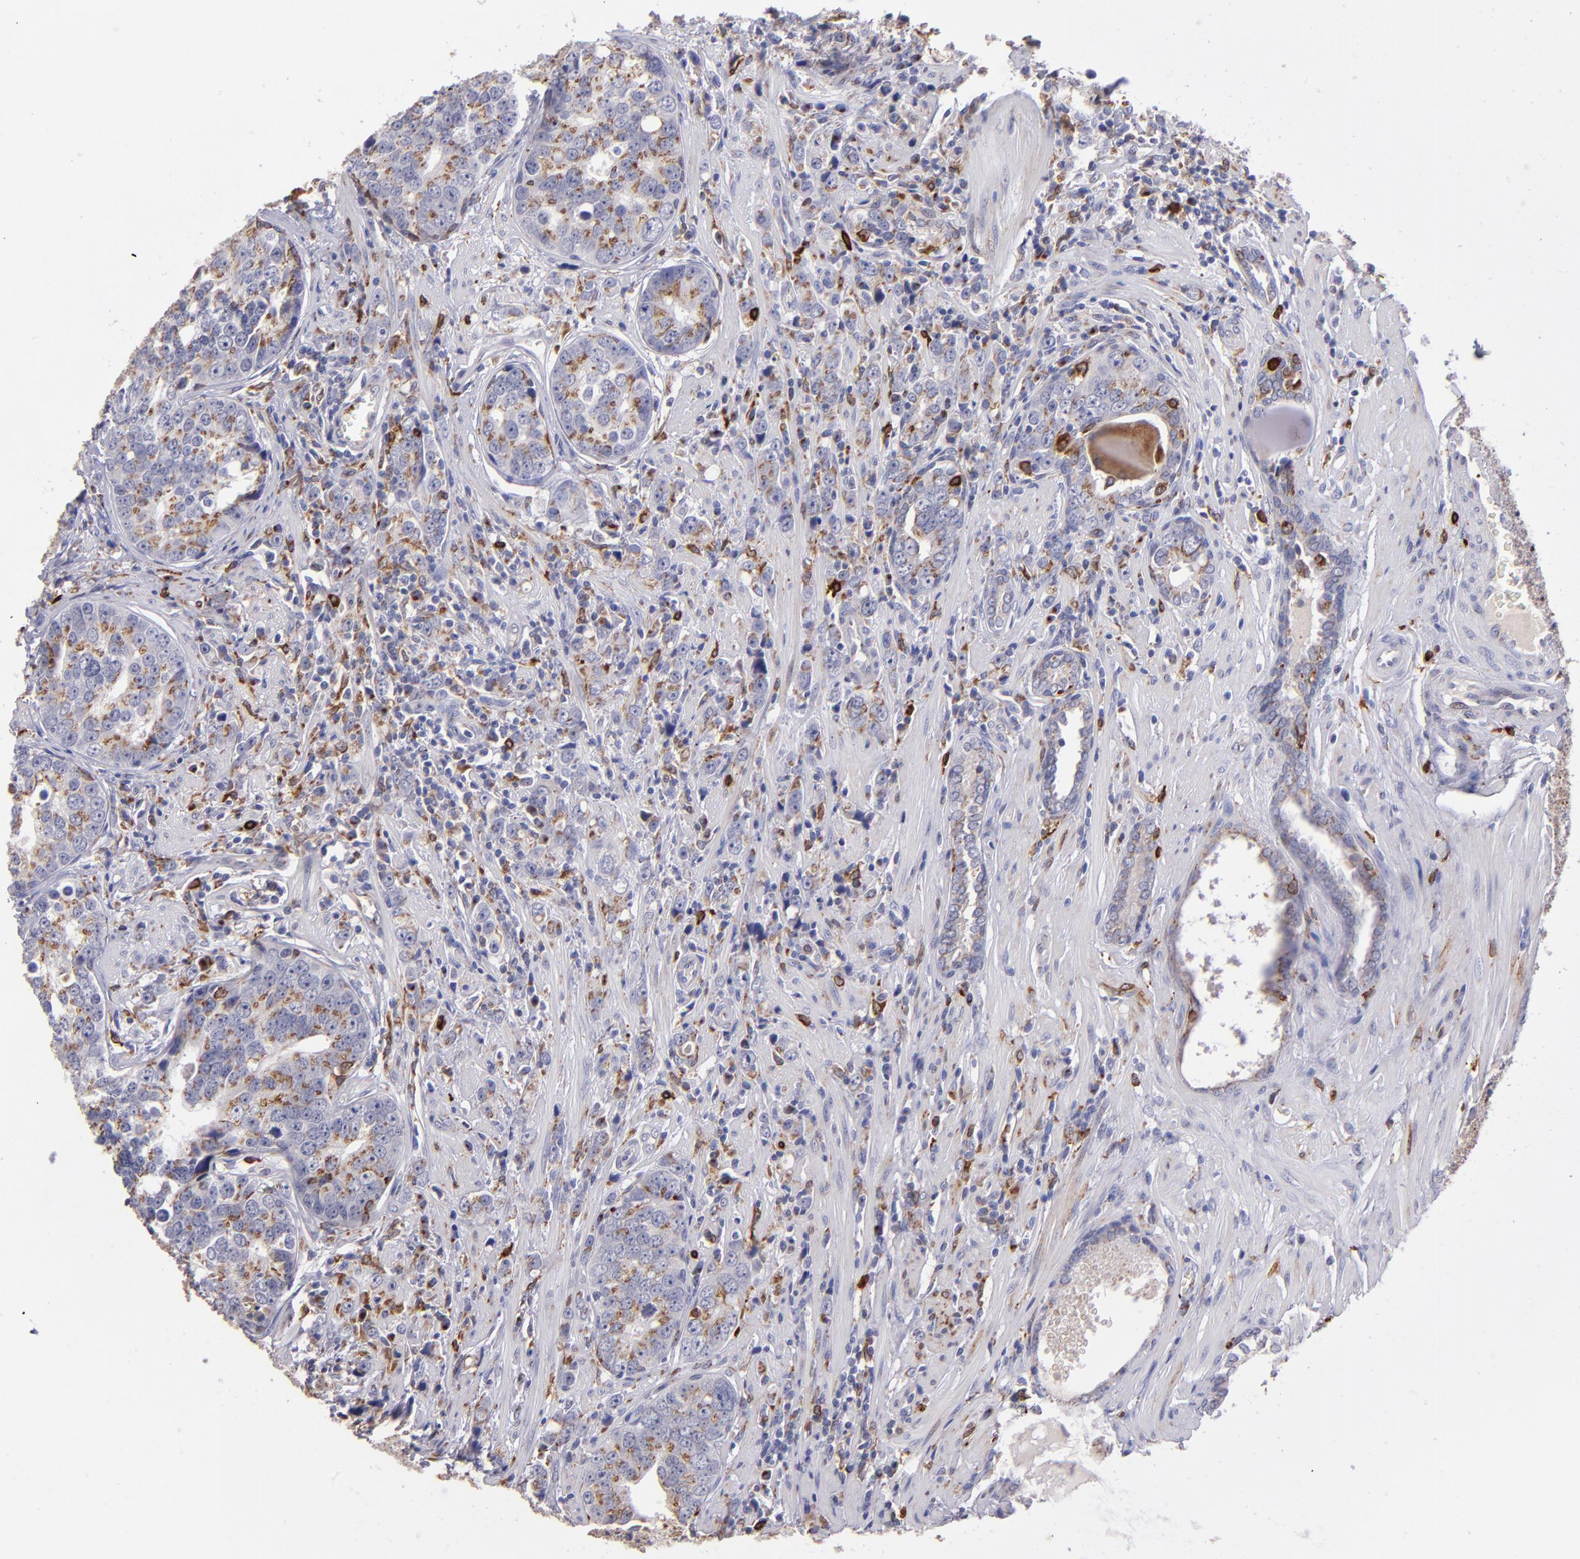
{"staining": {"intensity": "moderate", "quantity": ">75%", "location": "cytoplasmic/membranous"}, "tissue": "prostate cancer", "cell_type": "Tumor cells", "image_type": "cancer", "snomed": [{"axis": "morphology", "description": "Adenocarcinoma, High grade"}, {"axis": "topography", "description": "Prostate"}], "caption": "Immunohistochemical staining of high-grade adenocarcinoma (prostate) displays medium levels of moderate cytoplasmic/membranous protein staining in about >75% of tumor cells.", "gene": "PTGS1", "patient": {"sex": "male", "age": 71}}